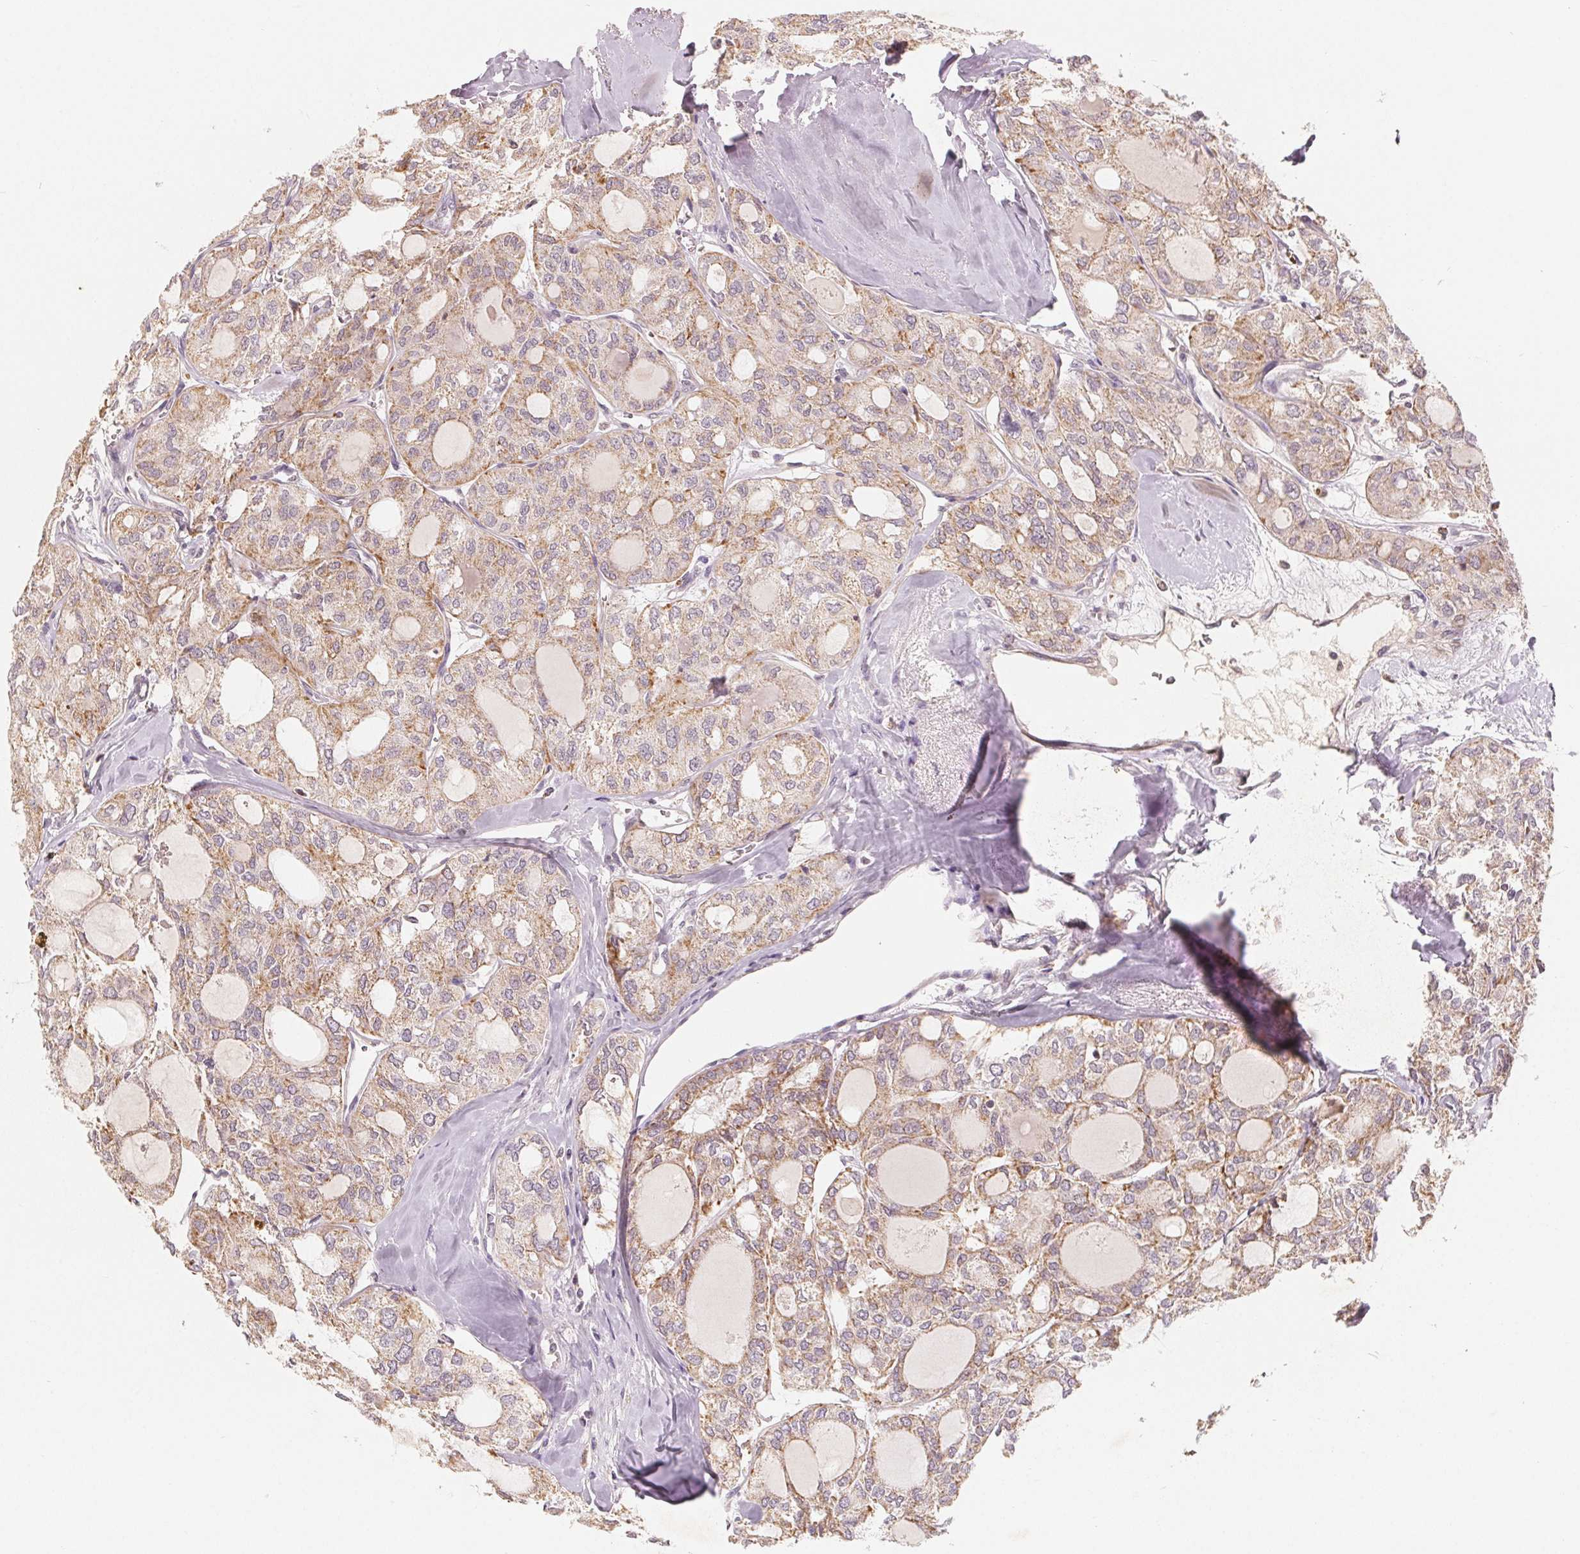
{"staining": {"intensity": "moderate", "quantity": ">75%", "location": "cytoplasmic/membranous"}, "tissue": "thyroid cancer", "cell_type": "Tumor cells", "image_type": "cancer", "snomed": [{"axis": "morphology", "description": "Follicular adenoma carcinoma, NOS"}, {"axis": "topography", "description": "Thyroid gland"}], "caption": "Approximately >75% of tumor cells in follicular adenoma carcinoma (thyroid) display moderate cytoplasmic/membranous protein expression as visualized by brown immunohistochemical staining.", "gene": "GHITM", "patient": {"sex": "male", "age": 75}}